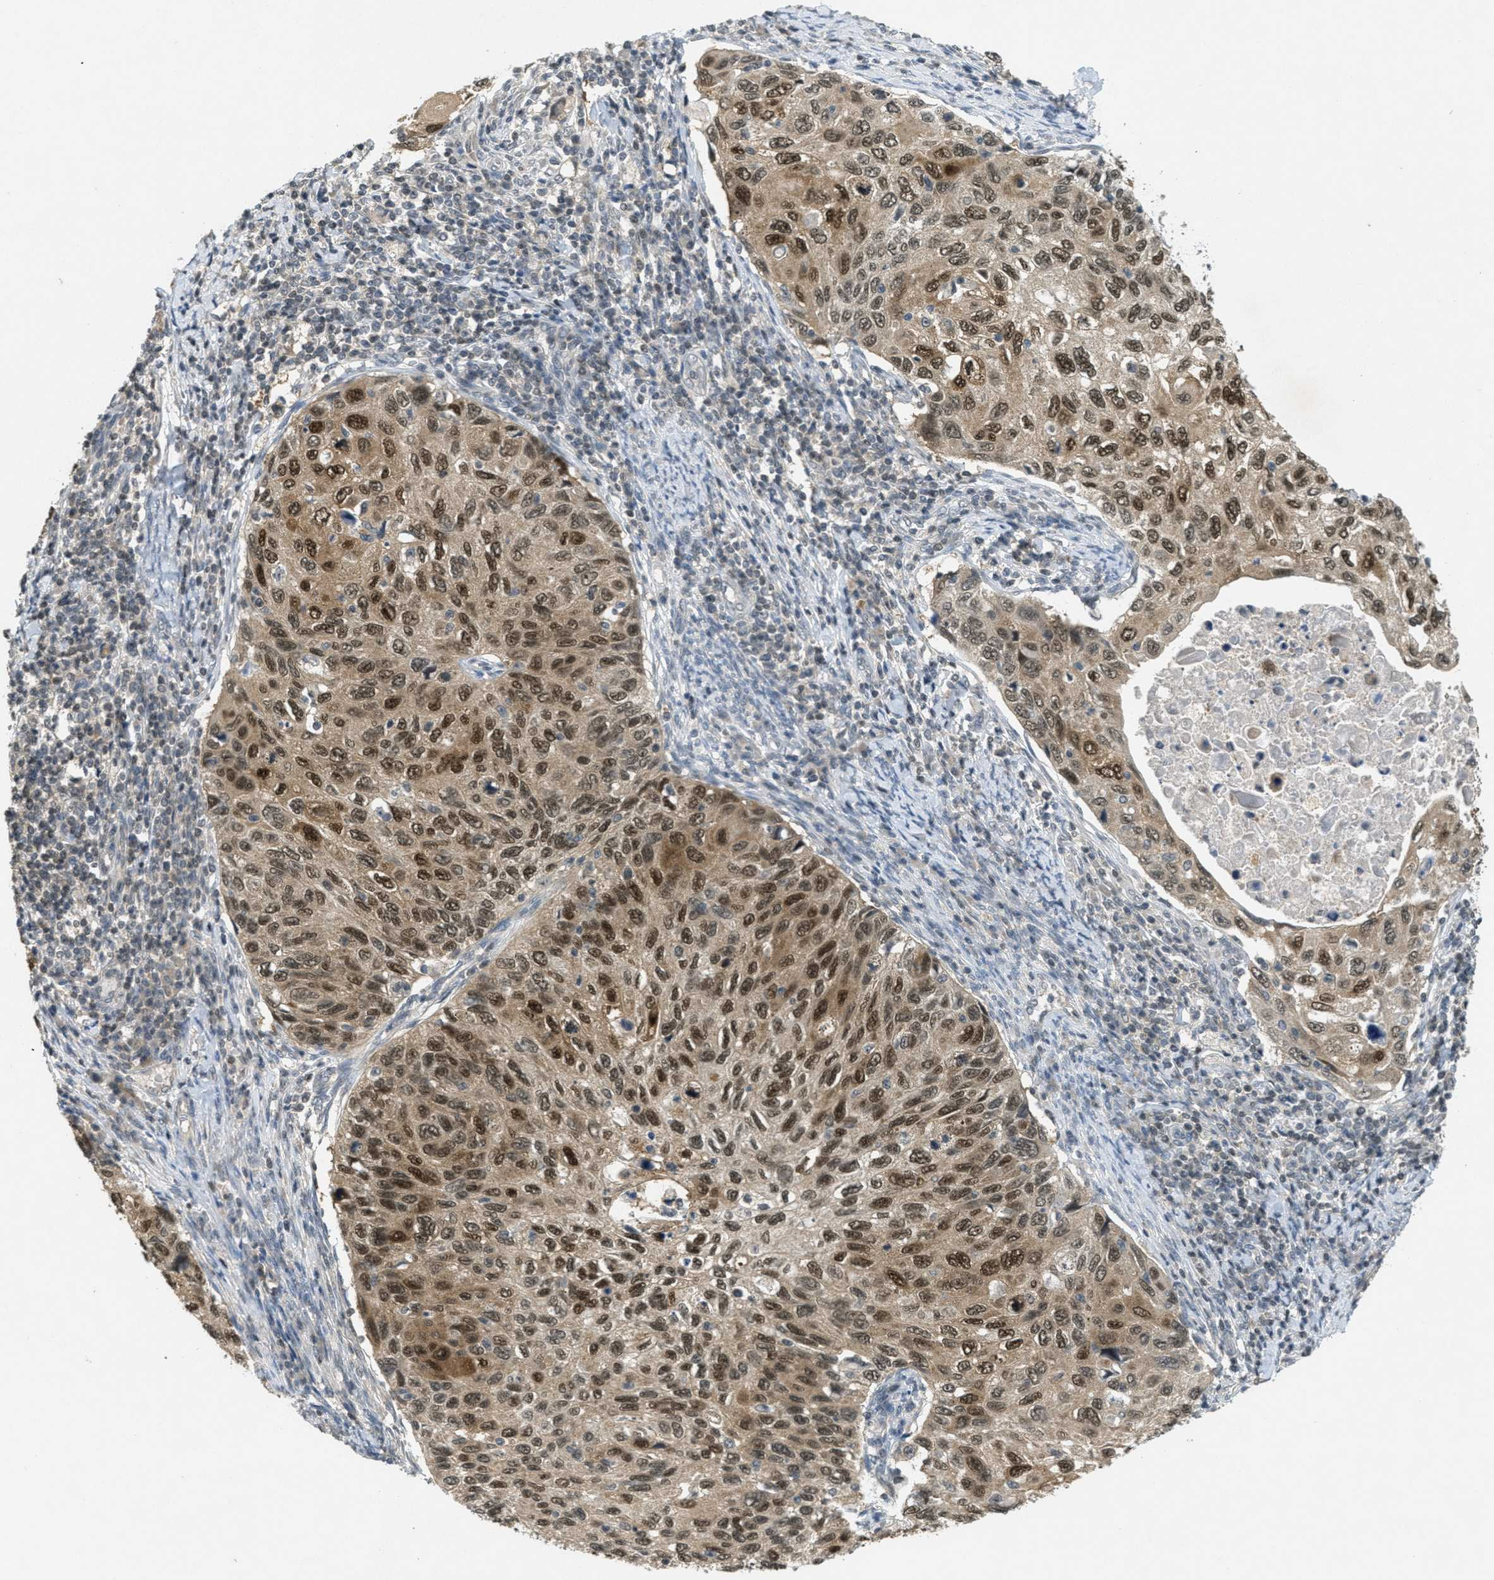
{"staining": {"intensity": "strong", "quantity": ">75%", "location": "cytoplasmic/membranous,nuclear"}, "tissue": "cervical cancer", "cell_type": "Tumor cells", "image_type": "cancer", "snomed": [{"axis": "morphology", "description": "Squamous cell carcinoma, NOS"}, {"axis": "topography", "description": "Cervix"}], "caption": "The micrograph shows staining of cervical cancer, revealing strong cytoplasmic/membranous and nuclear protein staining (brown color) within tumor cells. The protein of interest is shown in brown color, while the nuclei are stained blue.", "gene": "DNAJB1", "patient": {"sex": "female", "age": 70}}